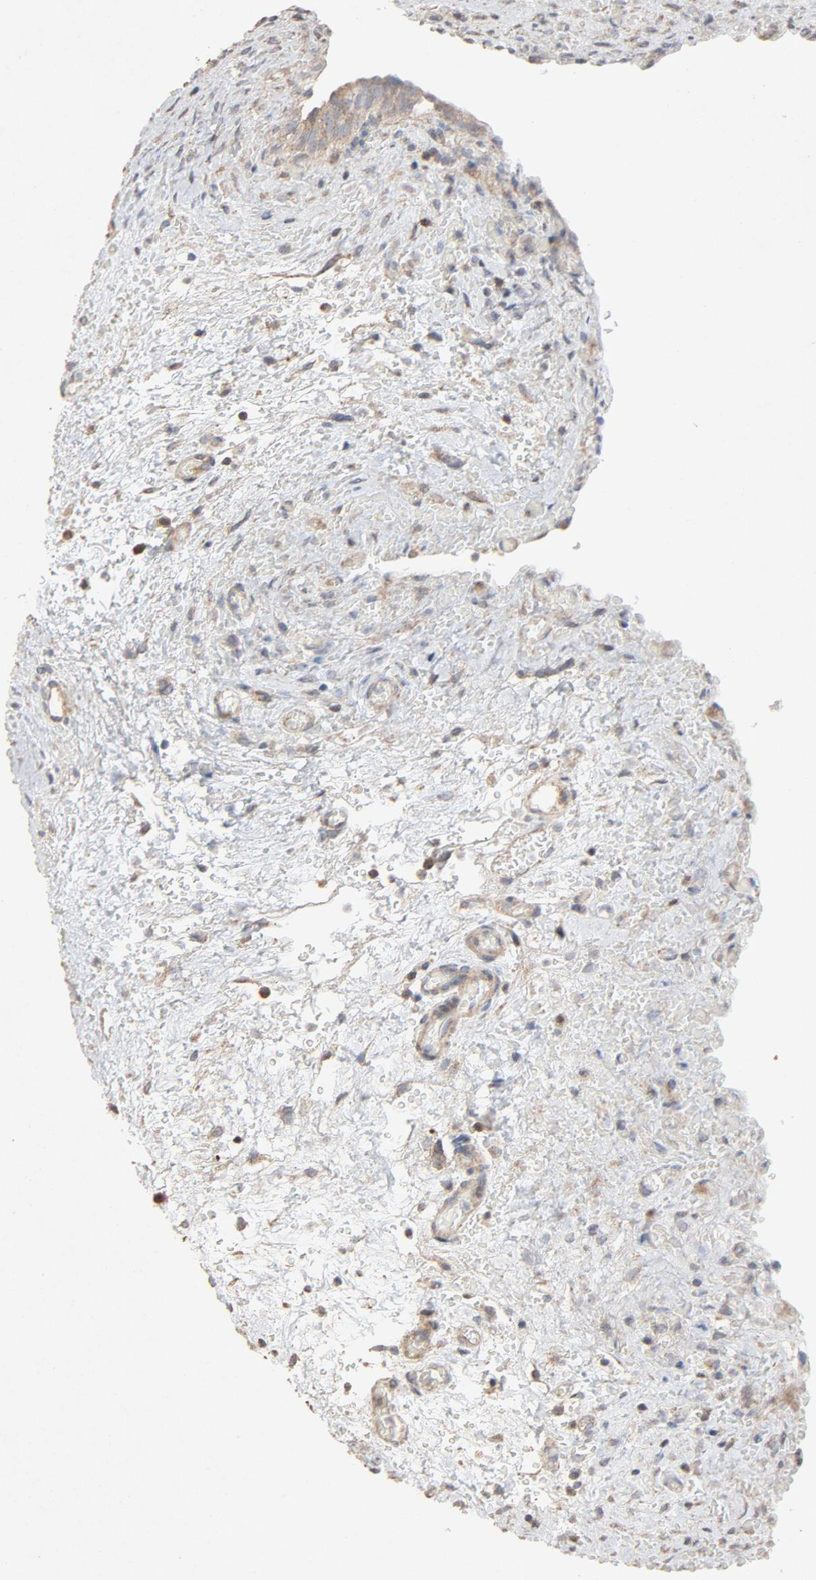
{"staining": {"intensity": "weak", "quantity": "25%-75%", "location": "cytoplasmic/membranous"}, "tissue": "urinary bladder", "cell_type": "Urothelial cells", "image_type": "normal", "snomed": [{"axis": "morphology", "description": "Normal tissue, NOS"}, {"axis": "morphology", "description": "Dysplasia, NOS"}, {"axis": "topography", "description": "Urinary bladder"}], "caption": "Immunohistochemistry (IHC) of normal urinary bladder displays low levels of weak cytoplasmic/membranous staining in about 25%-75% of urothelial cells.", "gene": "CDK6", "patient": {"sex": "male", "age": 35}}